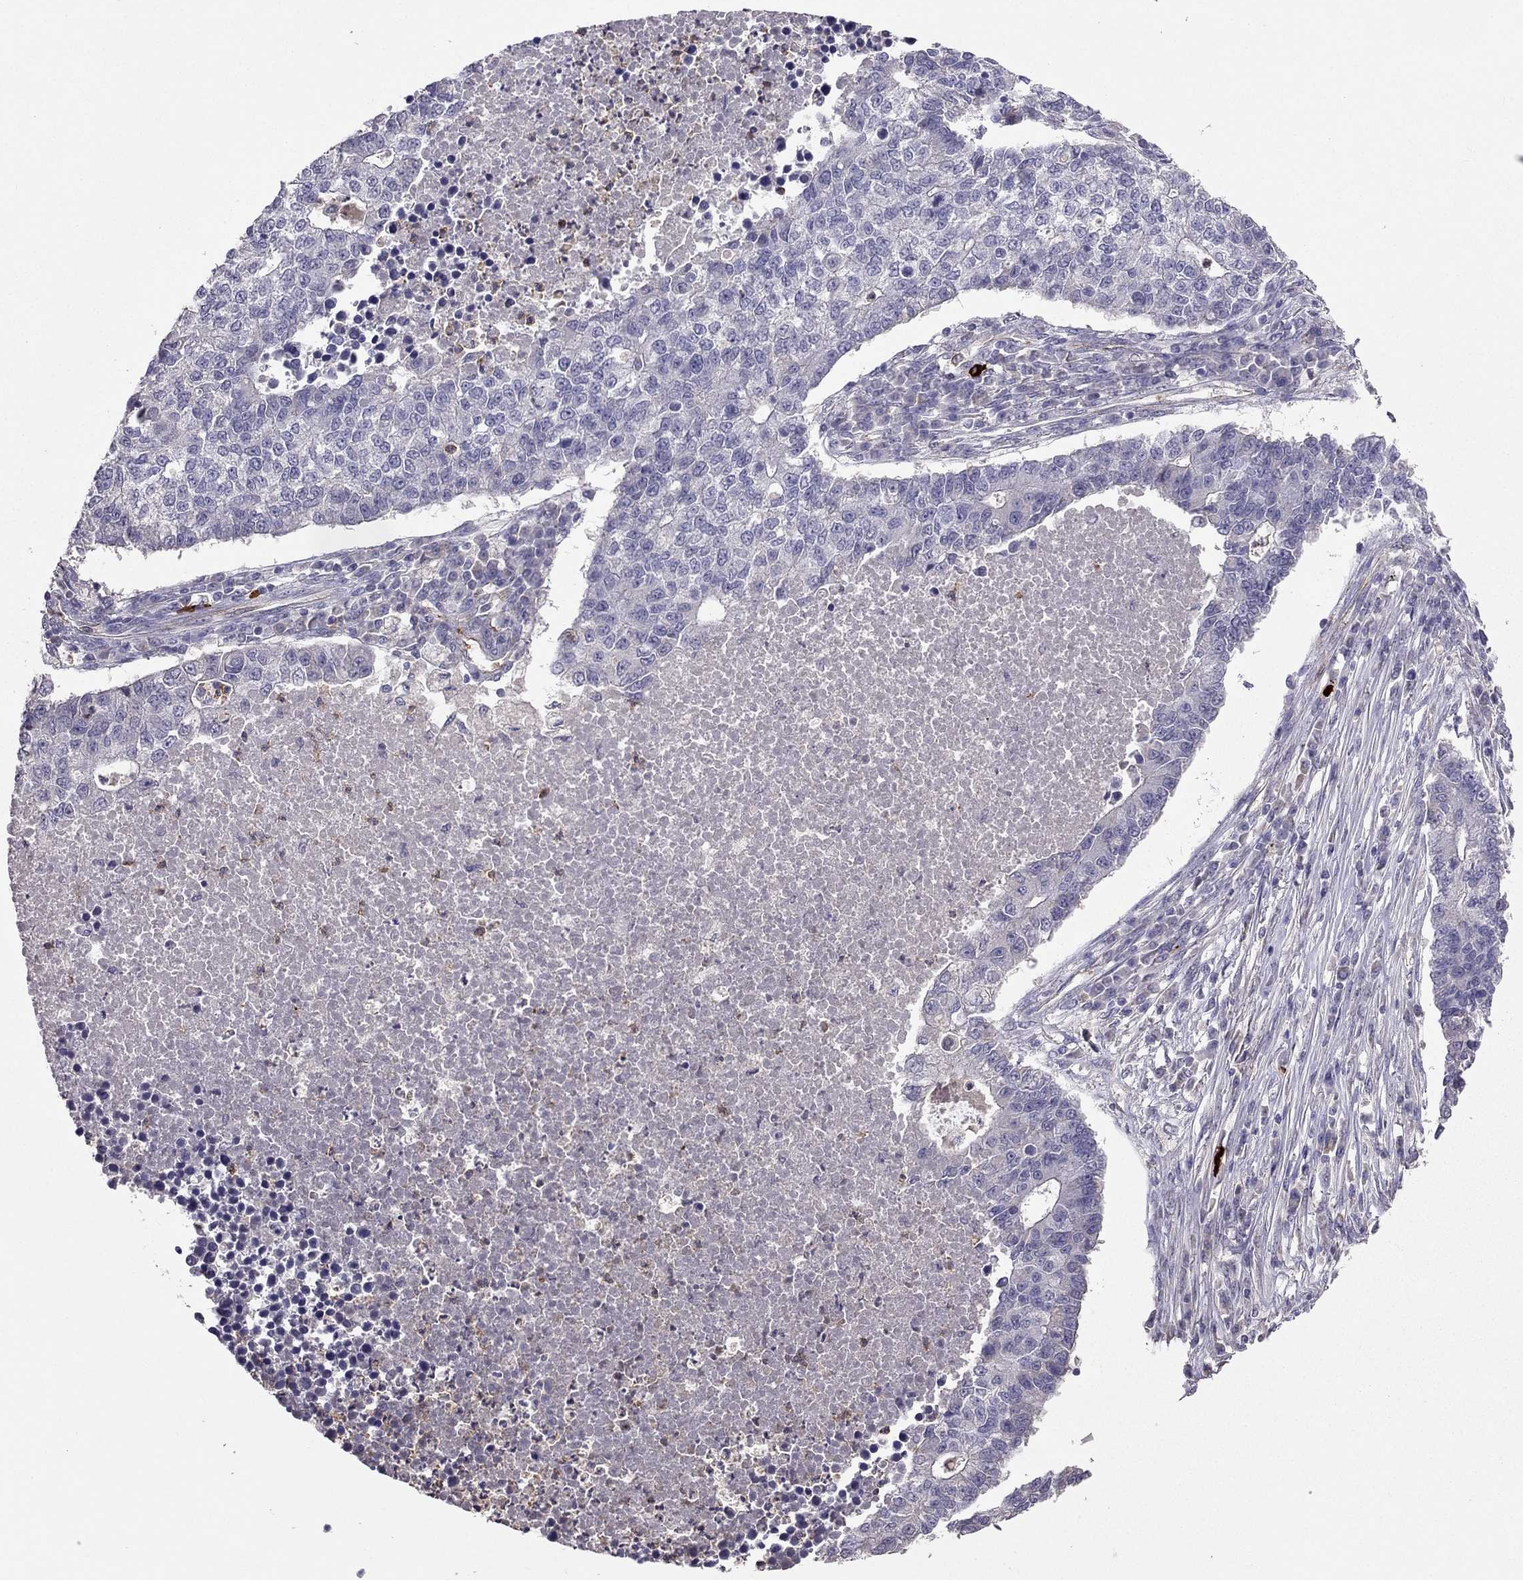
{"staining": {"intensity": "negative", "quantity": "none", "location": "none"}, "tissue": "lung cancer", "cell_type": "Tumor cells", "image_type": "cancer", "snomed": [{"axis": "morphology", "description": "Adenocarcinoma, NOS"}, {"axis": "topography", "description": "Lung"}], "caption": "Immunohistochemistry (IHC) photomicrograph of neoplastic tissue: human adenocarcinoma (lung) stained with DAB reveals no significant protein positivity in tumor cells.", "gene": "RFLNB", "patient": {"sex": "male", "age": 57}}